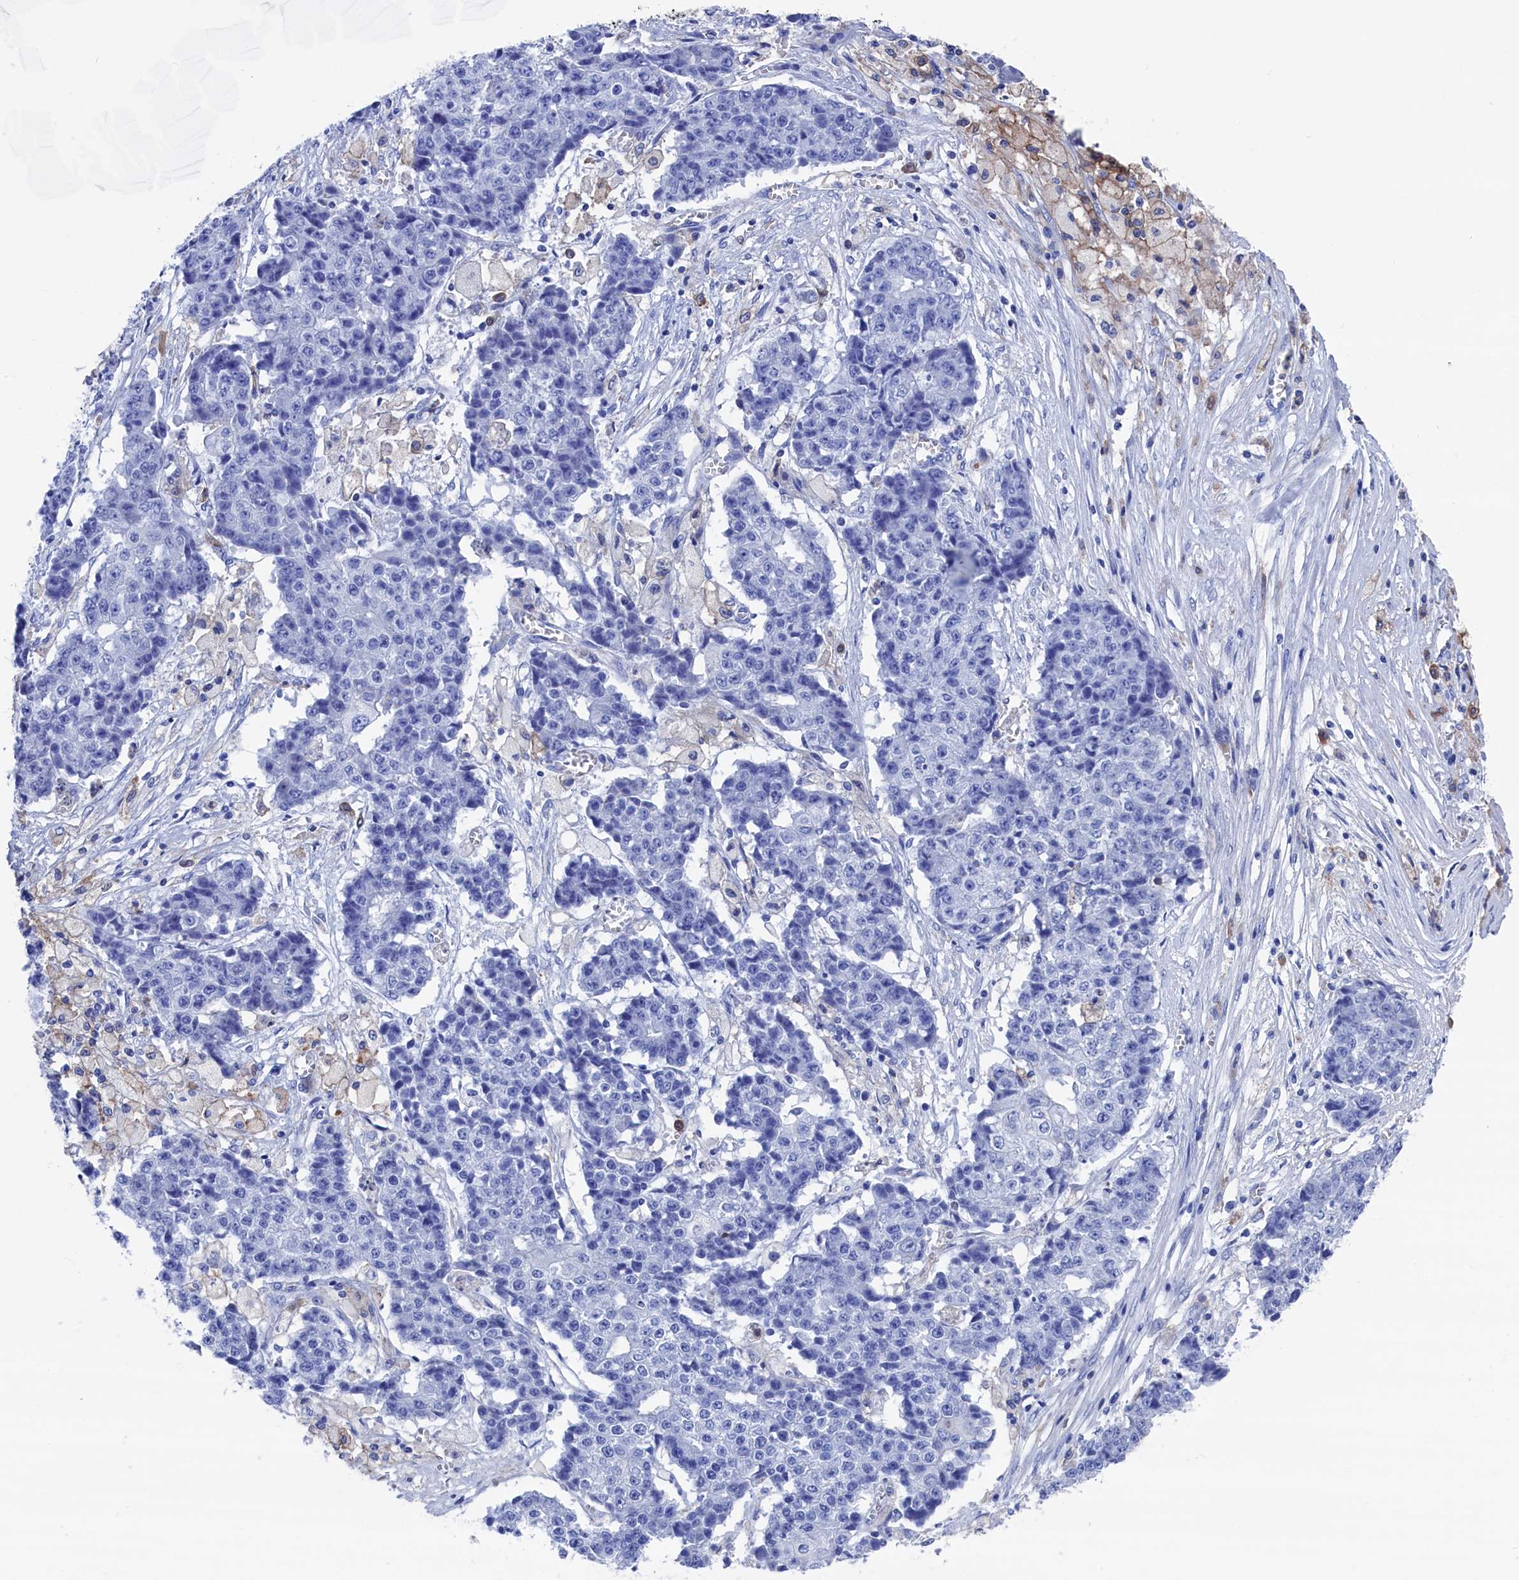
{"staining": {"intensity": "negative", "quantity": "none", "location": "none"}, "tissue": "ovarian cancer", "cell_type": "Tumor cells", "image_type": "cancer", "snomed": [{"axis": "morphology", "description": "Carcinoma, endometroid"}, {"axis": "topography", "description": "Ovary"}], "caption": "This is a histopathology image of immunohistochemistry staining of ovarian endometroid carcinoma, which shows no staining in tumor cells. (Immunohistochemistry (ihc), brightfield microscopy, high magnification).", "gene": "TYROBP", "patient": {"sex": "female", "age": 42}}